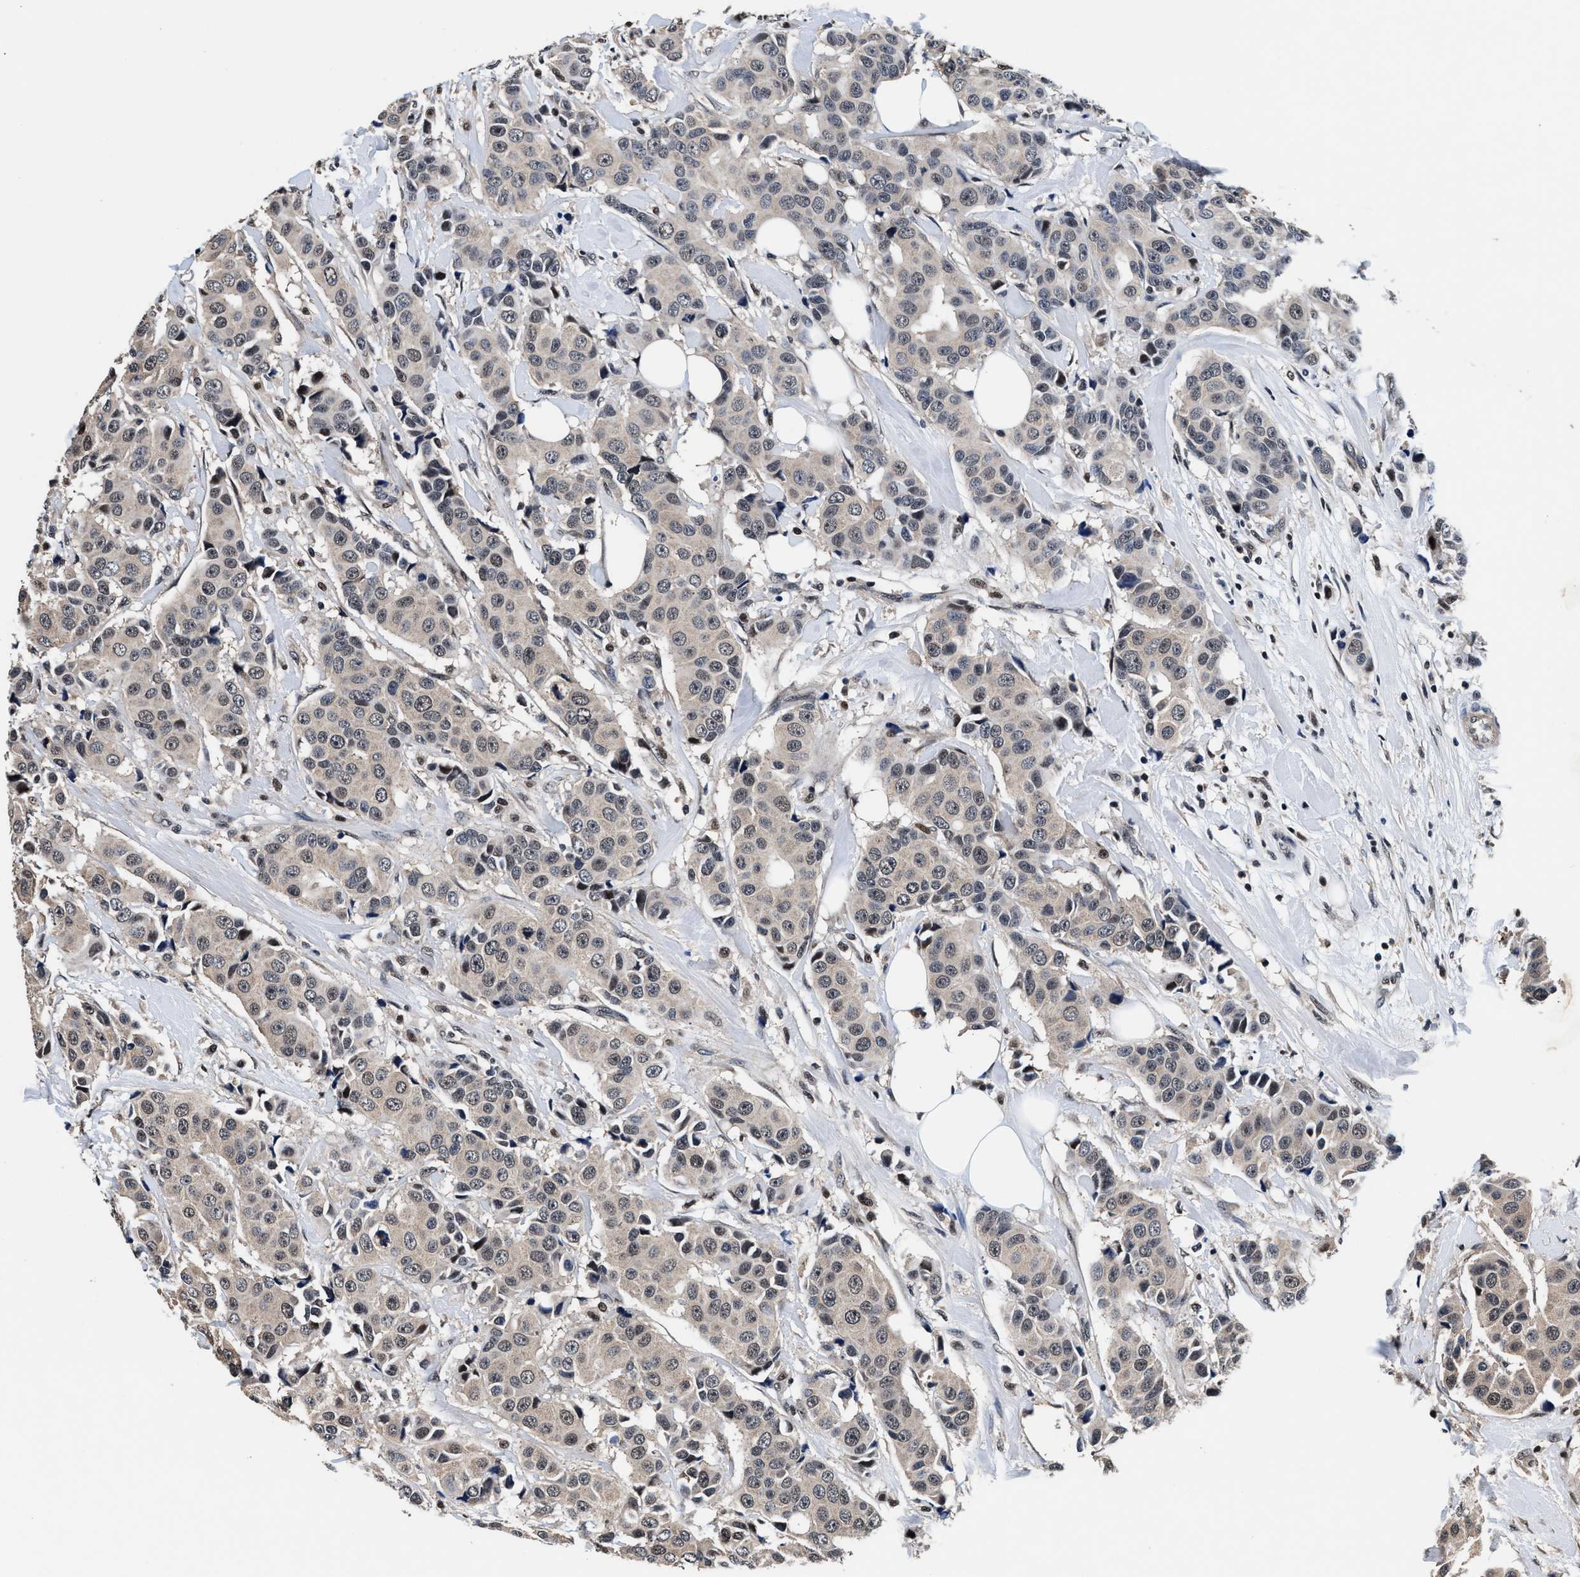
{"staining": {"intensity": "weak", "quantity": "<25%", "location": "nuclear"}, "tissue": "breast cancer", "cell_type": "Tumor cells", "image_type": "cancer", "snomed": [{"axis": "morphology", "description": "Normal tissue, NOS"}, {"axis": "morphology", "description": "Duct carcinoma"}, {"axis": "topography", "description": "Breast"}], "caption": "DAB (3,3'-diaminobenzidine) immunohistochemical staining of human breast cancer demonstrates no significant staining in tumor cells.", "gene": "USP16", "patient": {"sex": "female", "age": 39}}